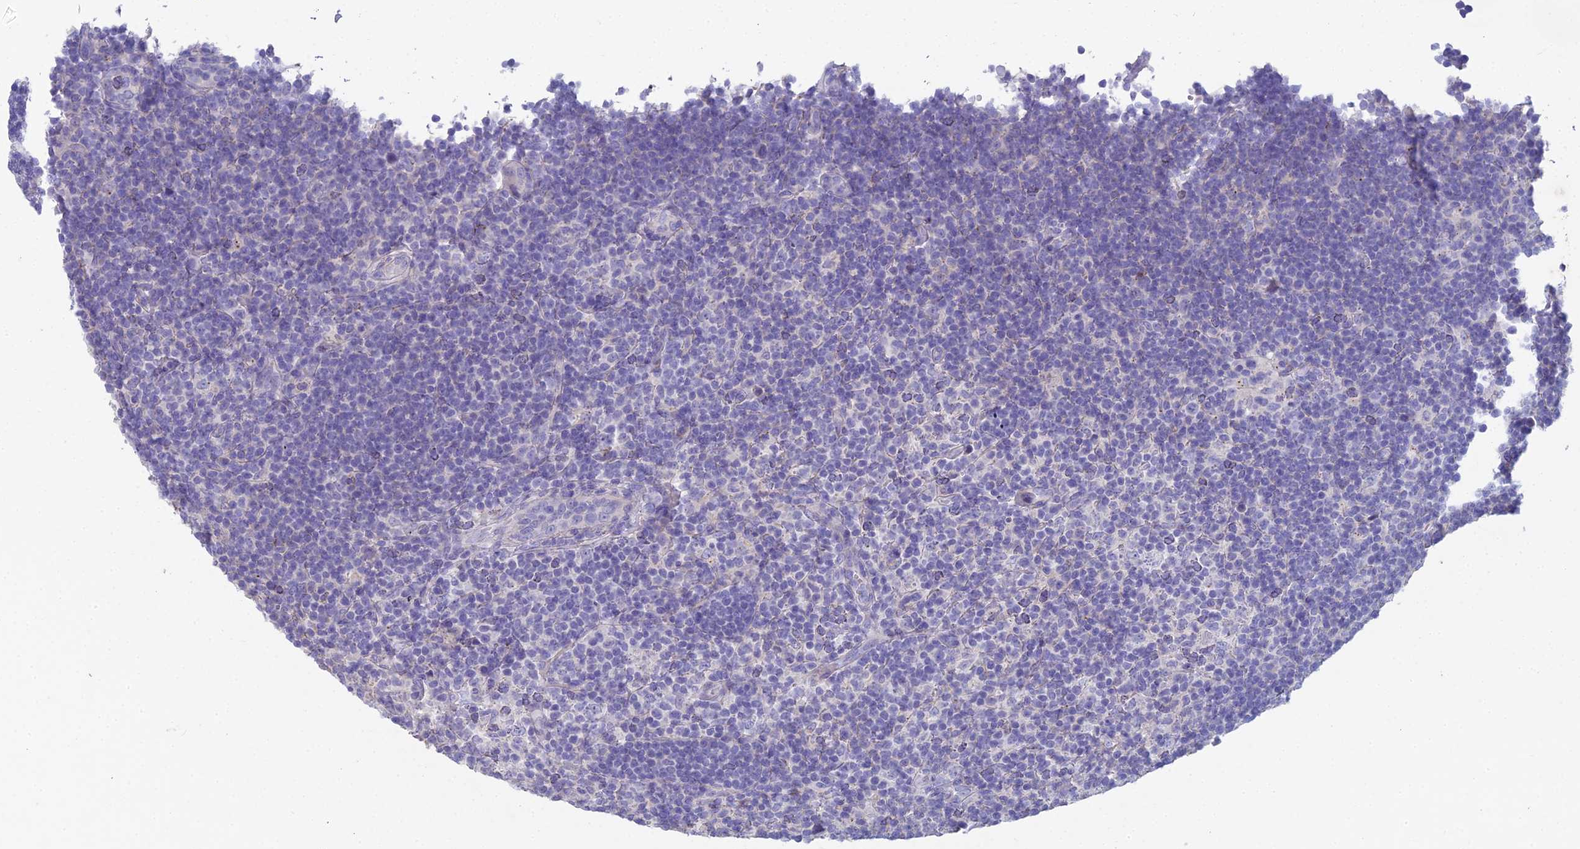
{"staining": {"intensity": "negative", "quantity": "none", "location": "none"}, "tissue": "lymphoma", "cell_type": "Tumor cells", "image_type": "cancer", "snomed": [{"axis": "morphology", "description": "Hodgkin's disease, NOS"}, {"axis": "topography", "description": "Lymph node"}], "caption": "Tumor cells are negative for protein expression in human Hodgkin's disease.", "gene": "NCAM1", "patient": {"sex": "female", "age": 57}}